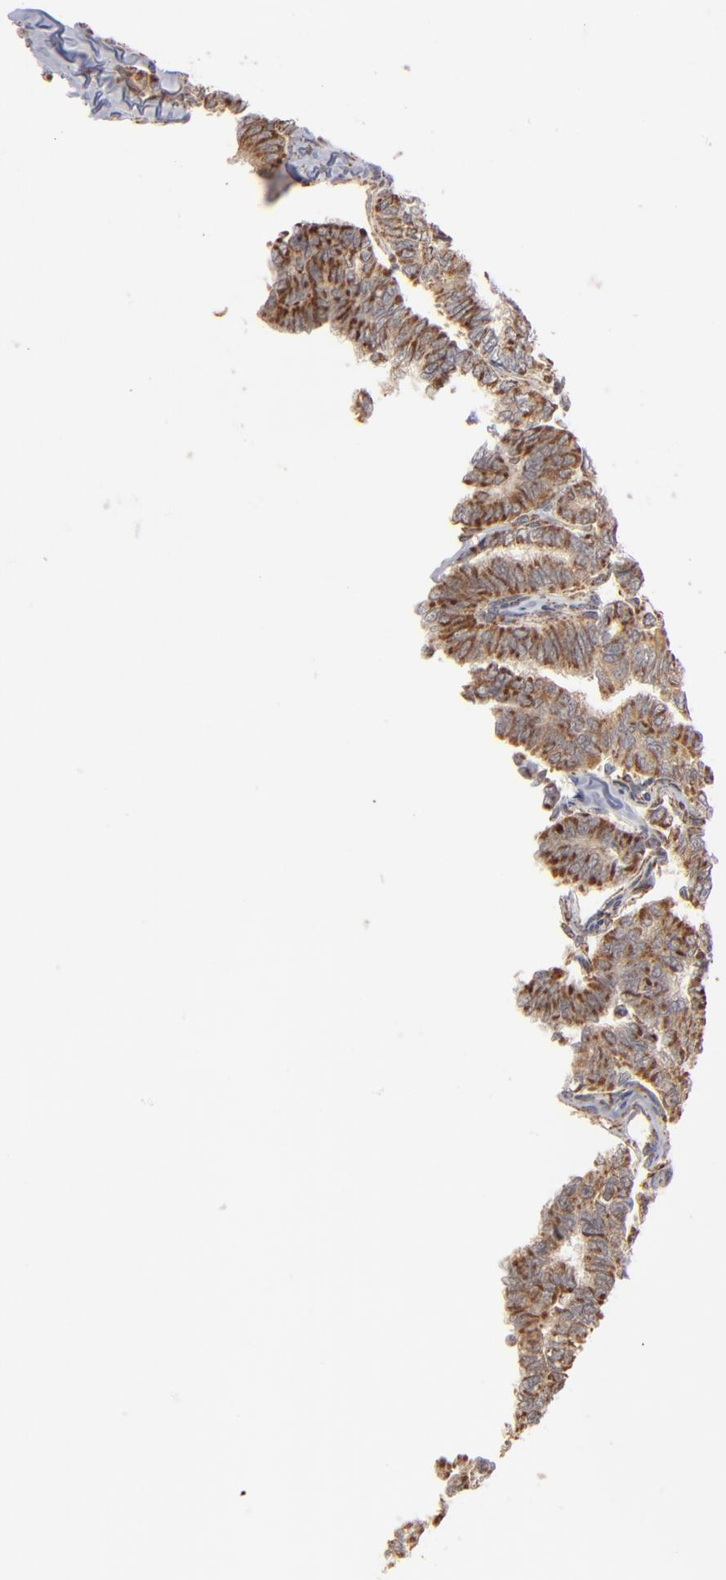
{"staining": {"intensity": "moderate", "quantity": ">75%", "location": "cytoplasmic/membranous"}, "tissue": "thyroid cancer", "cell_type": "Tumor cells", "image_type": "cancer", "snomed": [{"axis": "morphology", "description": "Papillary adenocarcinoma, NOS"}, {"axis": "topography", "description": "Thyroid gland"}], "caption": "Immunohistochemical staining of human thyroid cancer (papillary adenocarcinoma) exhibits moderate cytoplasmic/membranous protein expression in approximately >75% of tumor cells.", "gene": "MIPOL1", "patient": {"sex": "female", "age": 35}}